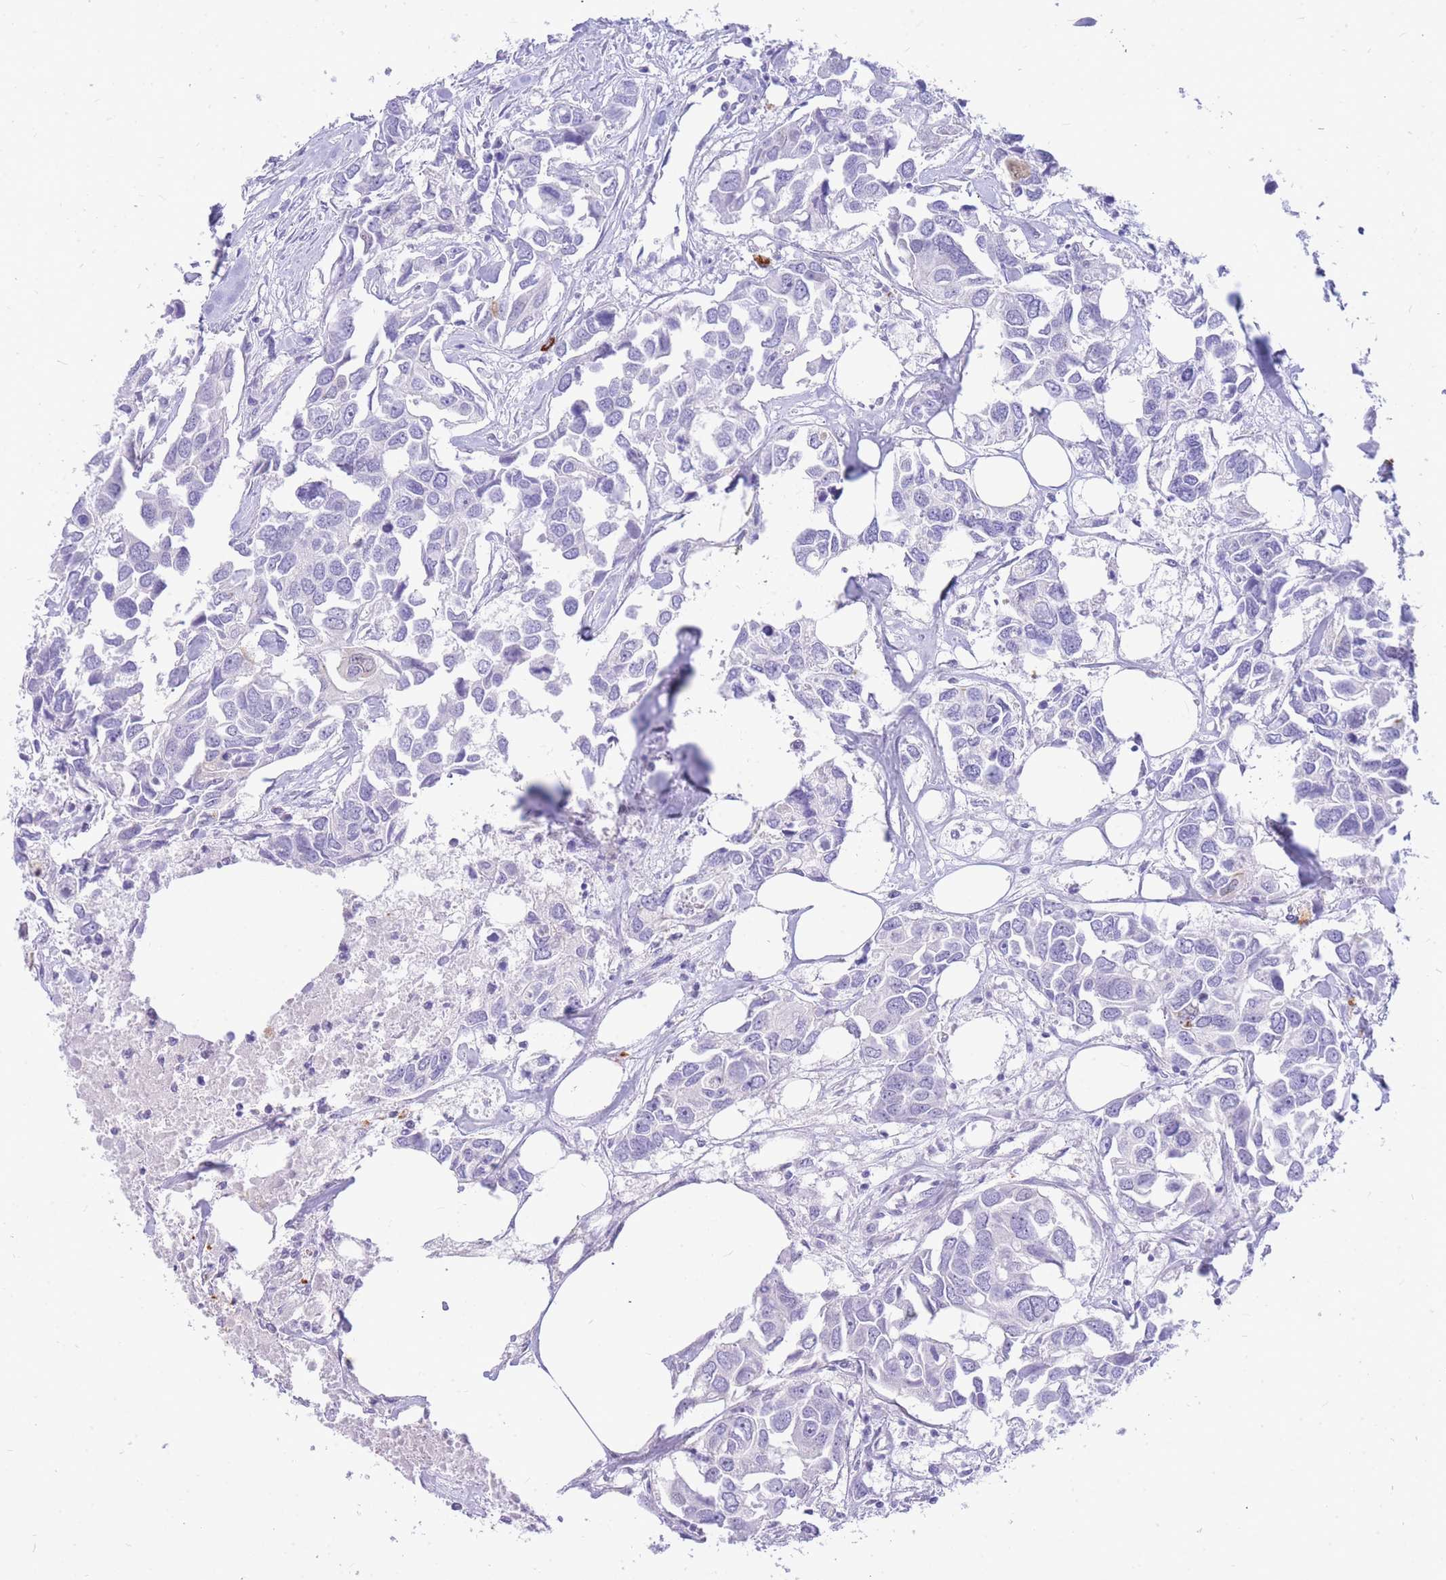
{"staining": {"intensity": "negative", "quantity": "none", "location": "none"}, "tissue": "breast cancer", "cell_type": "Tumor cells", "image_type": "cancer", "snomed": [{"axis": "morphology", "description": "Duct carcinoma"}, {"axis": "topography", "description": "Breast"}], "caption": "This is a image of immunohistochemistry staining of intraductal carcinoma (breast), which shows no expression in tumor cells. (Brightfield microscopy of DAB (3,3'-diaminobenzidine) immunohistochemistry at high magnification).", "gene": "HERC1", "patient": {"sex": "female", "age": 83}}